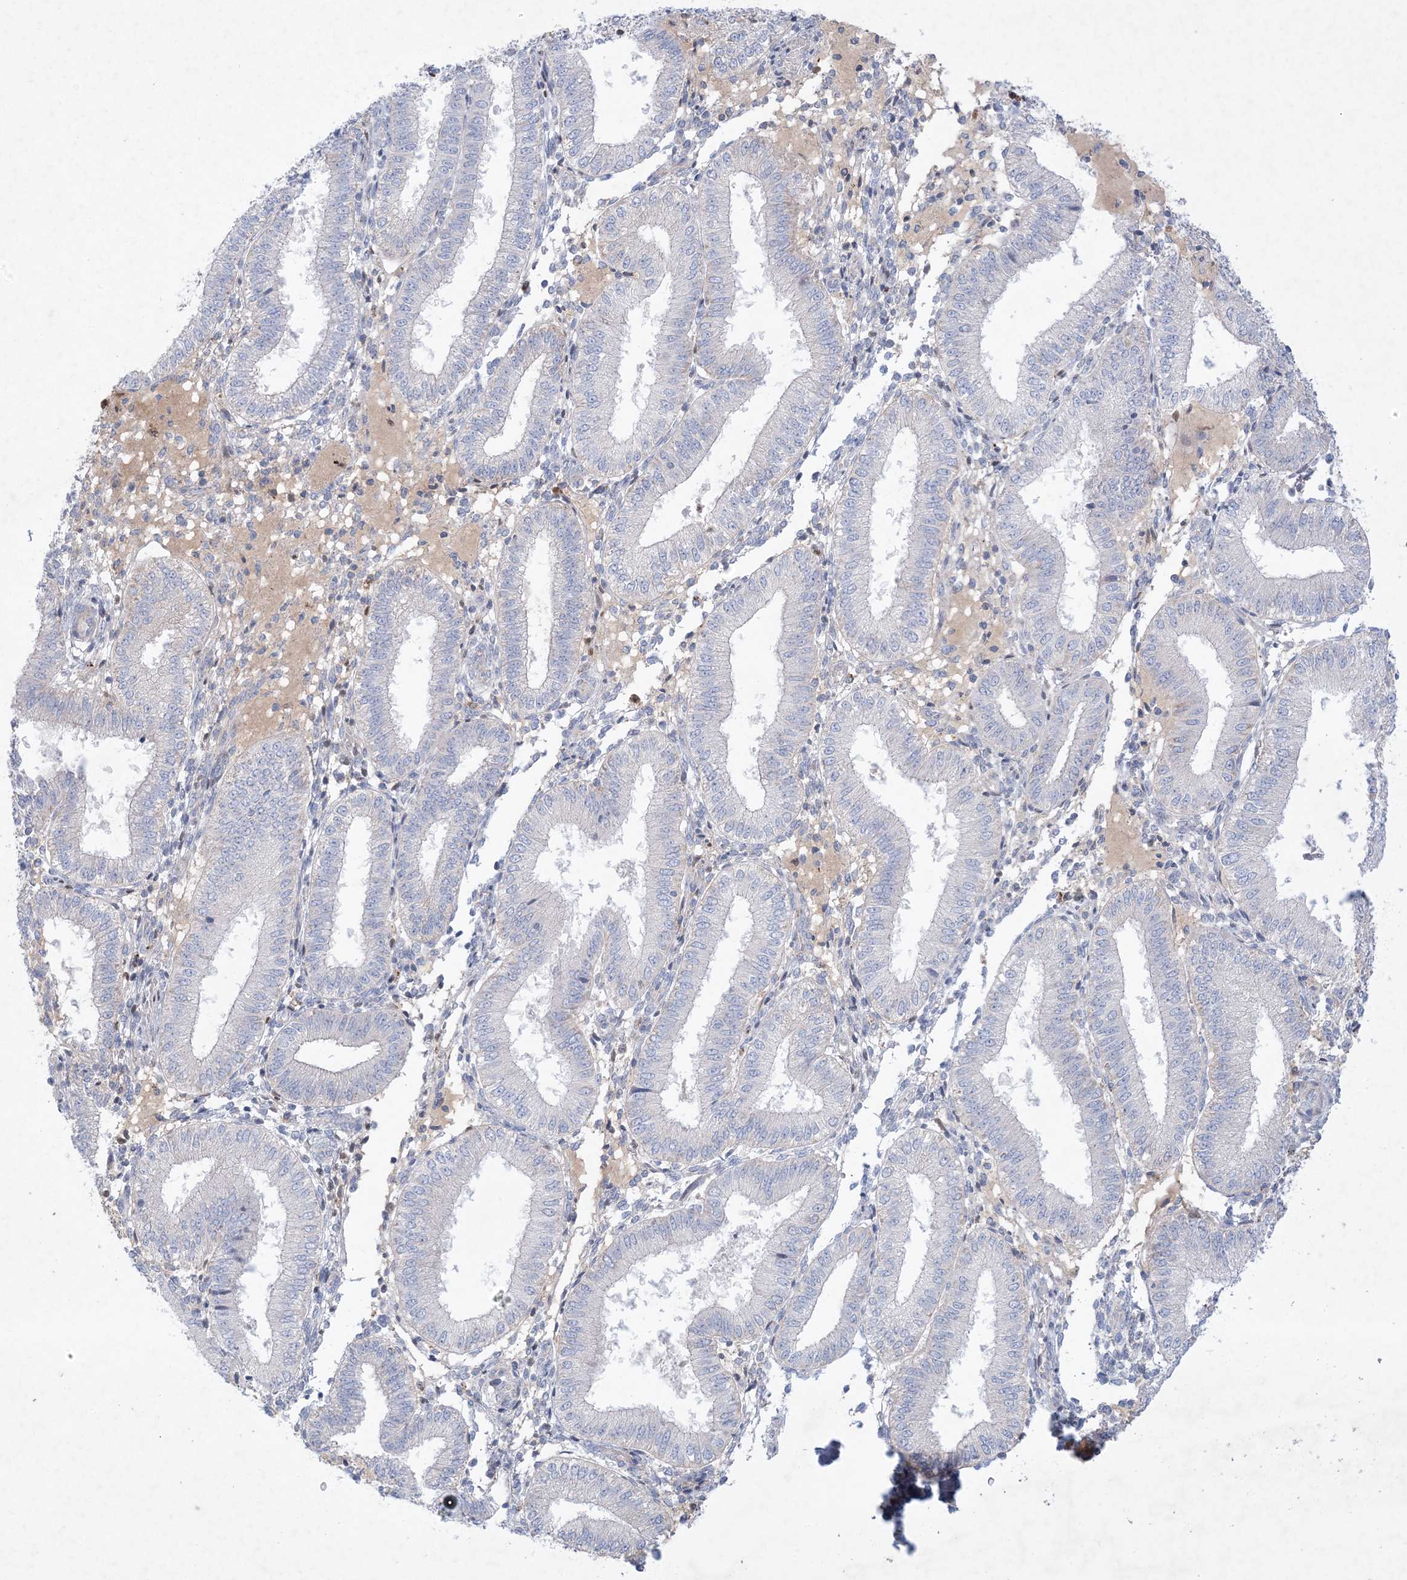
{"staining": {"intensity": "negative", "quantity": "none", "location": "none"}, "tissue": "endometrium", "cell_type": "Cells in endometrial stroma", "image_type": "normal", "snomed": [{"axis": "morphology", "description": "Normal tissue, NOS"}, {"axis": "topography", "description": "Endometrium"}], "caption": "There is no significant staining in cells in endometrial stroma of endometrium. (DAB immunohistochemistry (IHC) with hematoxylin counter stain).", "gene": "KCTD6", "patient": {"sex": "female", "age": 39}}